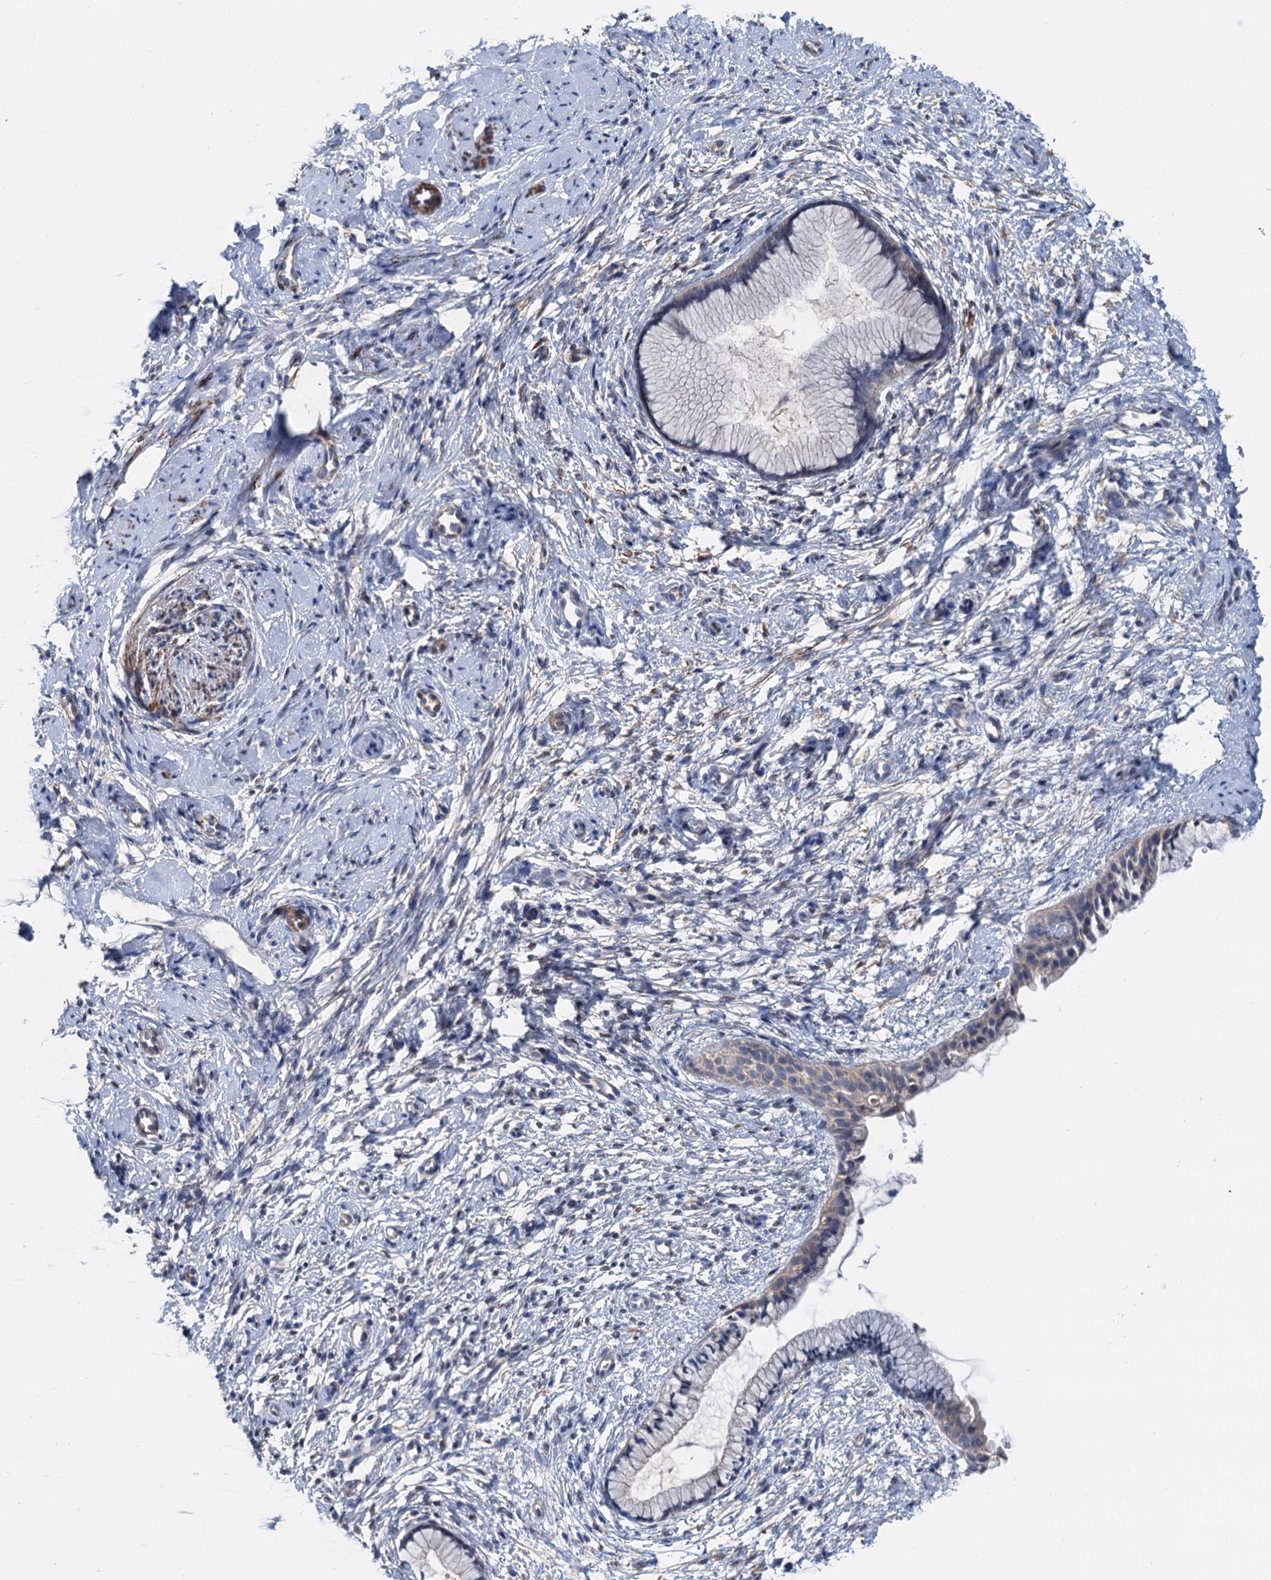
{"staining": {"intensity": "weak", "quantity": "<25%", "location": "cytoplasmic/membranous"}, "tissue": "cervix", "cell_type": "Glandular cells", "image_type": "normal", "snomed": [{"axis": "morphology", "description": "Normal tissue, NOS"}, {"axis": "topography", "description": "Cervix"}], "caption": "High power microscopy histopathology image of an immunohistochemistry (IHC) image of unremarkable cervix, revealing no significant expression in glandular cells.", "gene": "CSTPP1", "patient": {"sex": "female", "age": 57}}